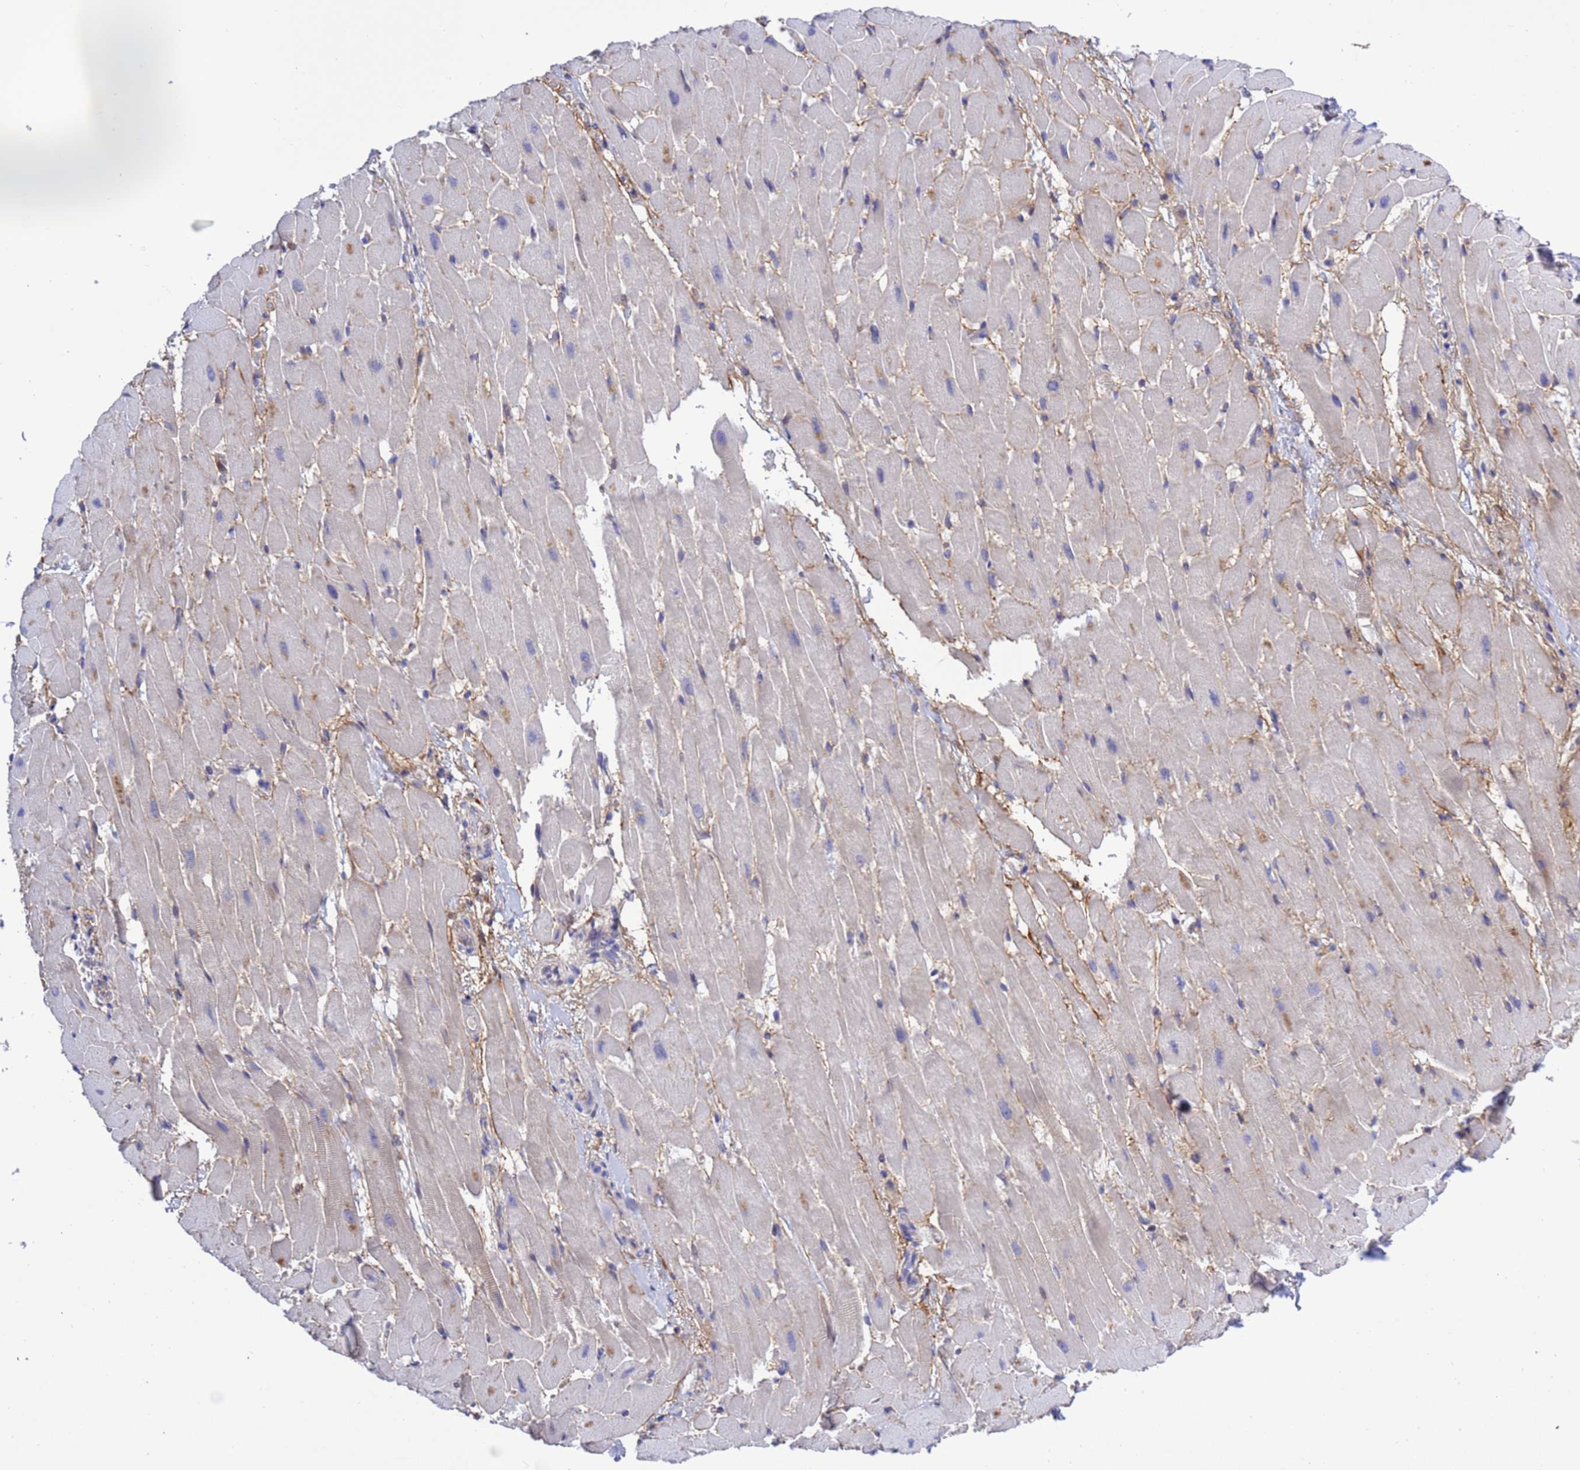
{"staining": {"intensity": "negative", "quantity": "none", "location": "none"}, "tissue": "heart muscle", "cell_type": "Cardiomyocytes", "image_type": "normal", "snomed": [{"axis": "morphology", "description": "Normal tissue, NOS"}, {"axis": "topography", "description": "Heart"}], "caption": "Immunohistochemistry of unremarkable human heart muscle reveals no expression in cardiomyocytes.", "gene": "FOXRED1", "patient": {"sex": "male", "age": 37}}